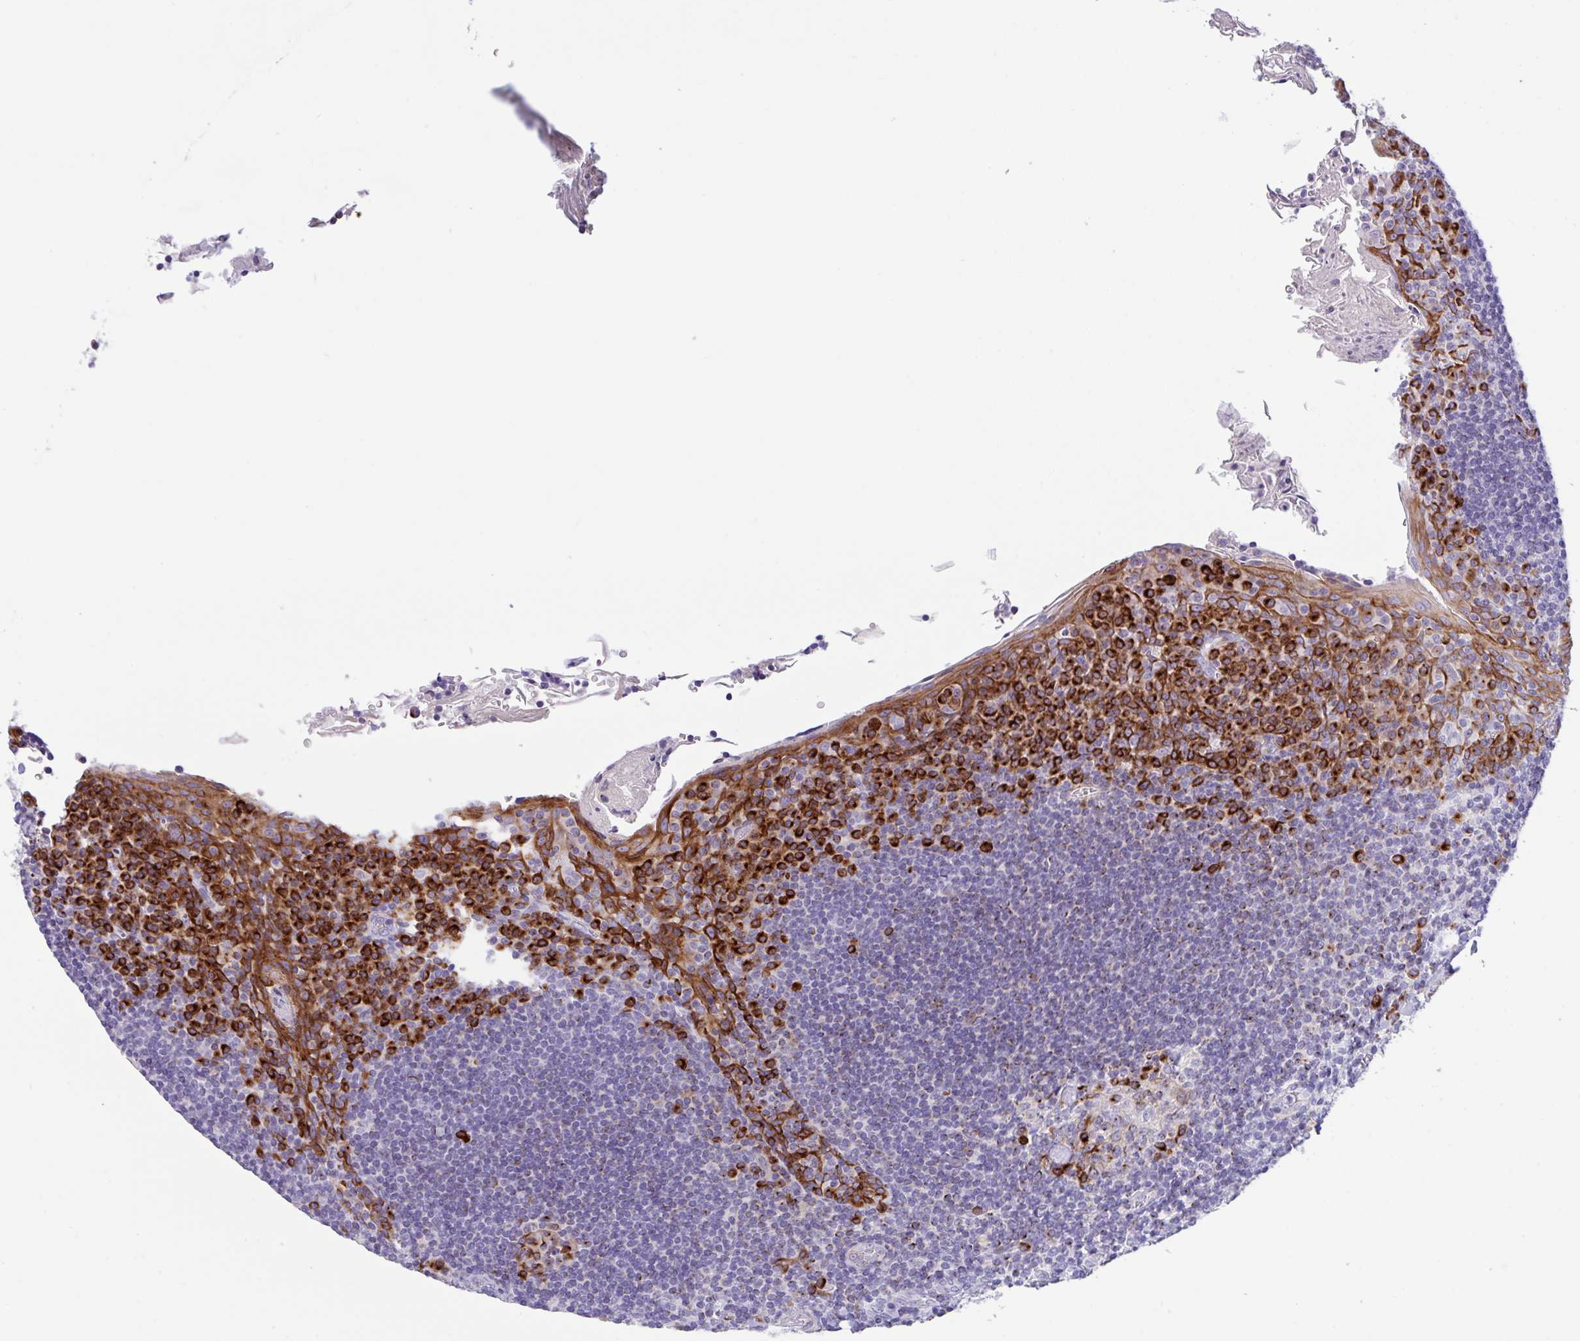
{"staining": {"intensity": "strong", "quantity": "<25%", "location": "cytoplasmic/membranous"}, "tissue": "tonsil", "cell_type": "Germinal center cells", "image_type": "normal", "snomed": [{"axis": "morphology", "description": "Normal tissue, NOS"}, {"axis": "topography", "description": "Tonsil"}], "caption": "Germinal center cells exhibit strong cytoplasmic/membranous staining in about <25% of cells in normal tonsil.", "gene": "FBXL20", "patient": {"sex": "male", "age": 27}}